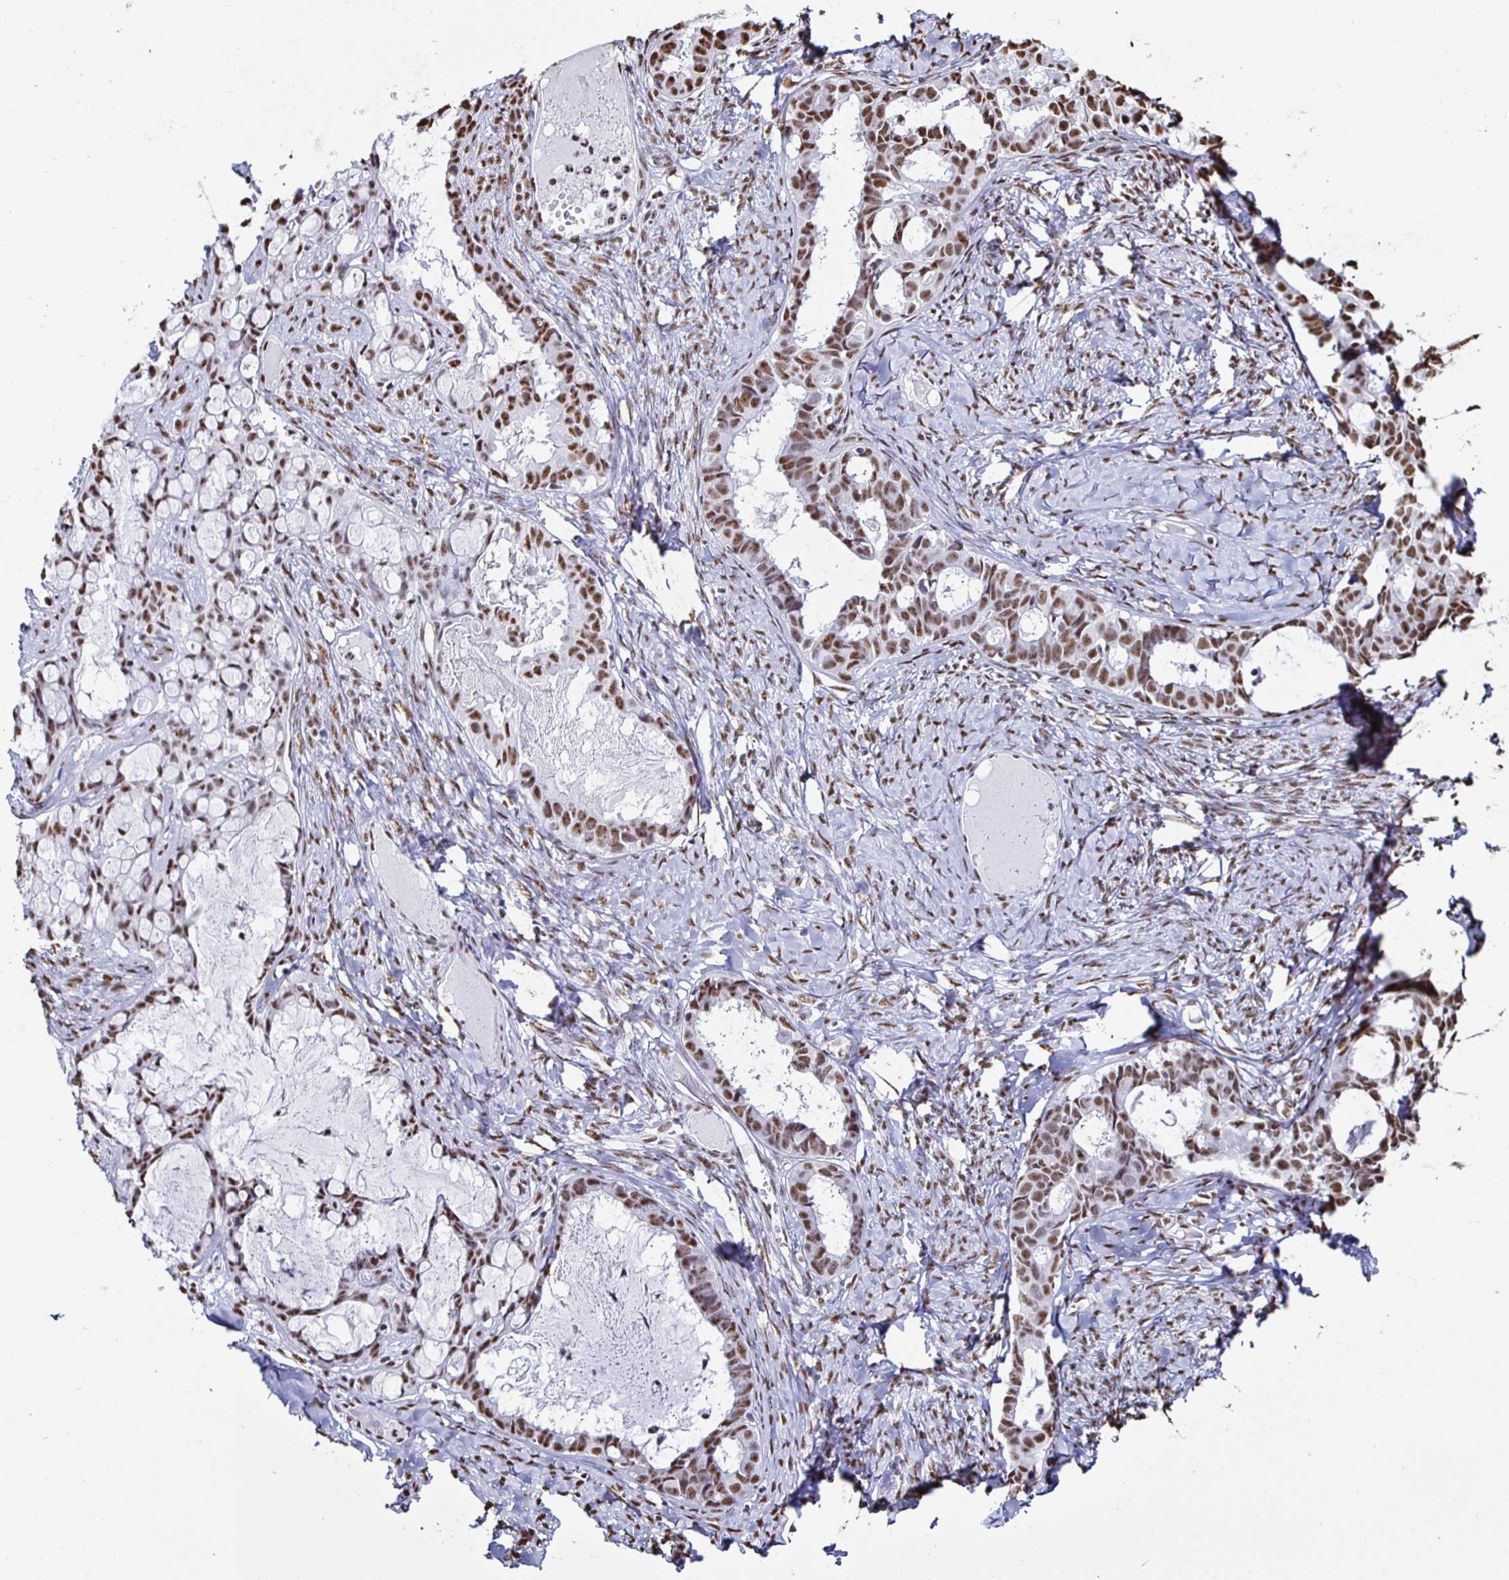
{"staining": {"intensity": "strong", "quantity": ">75%", "location": "nuclear"}, "tissue": "ovarian cancer", "cell_type": "Tumor cells", "image_type": "cancer", "snomed": [{"axis": "morphology", "description": "Cystadenocarcinoma, serous, NOS"}, {"axis": "topography", "description": "Ovary"}], "caption": "Immunohistochemistry micrograph of neoplastic tissue: ovarian cancer stained using immunohistochemistry shows high levels of strong protein expression localized specifically in the nuclear of tumor cells, appearing as a nuclear brown color.", "gene": "DDX39B", "patient": {"sex": "female", "age": 69}}